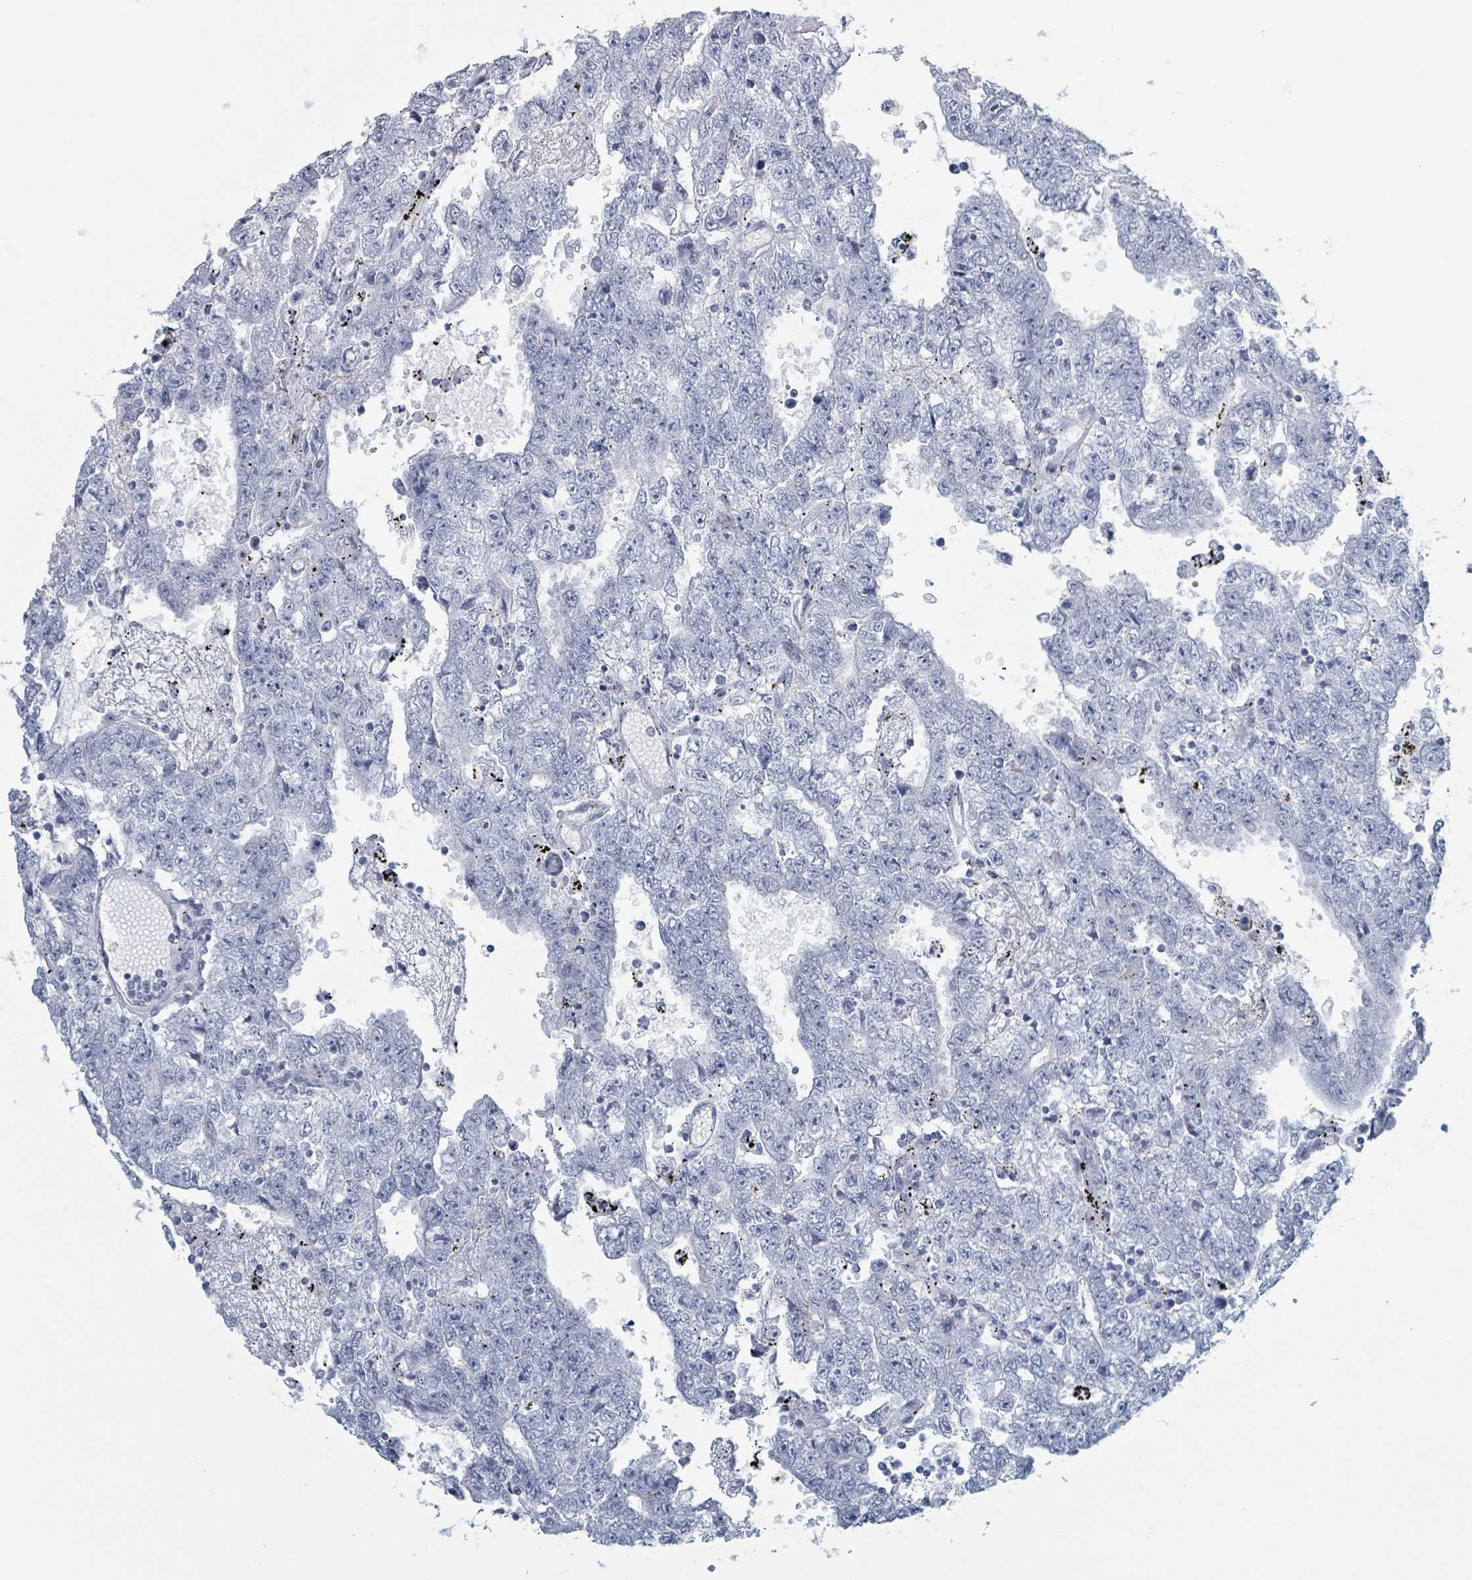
{"staining": {"intensity": "negative", "quantity": "none", "location": "none"}, "tissue": "testis cancer", "cell_type": "Tumor cells", "image_type": "cancer", "snomed": [{"axis": "morphology", "description": "Carcinoma, Embryonal, NOS"}, {"axis": "topography", "description": "Testis"}], "caption": "Tumor cells show no significant positivity in testis cancer.", "gene": "HEATR5A", "patient": {"sex": "male", "age": 25}}